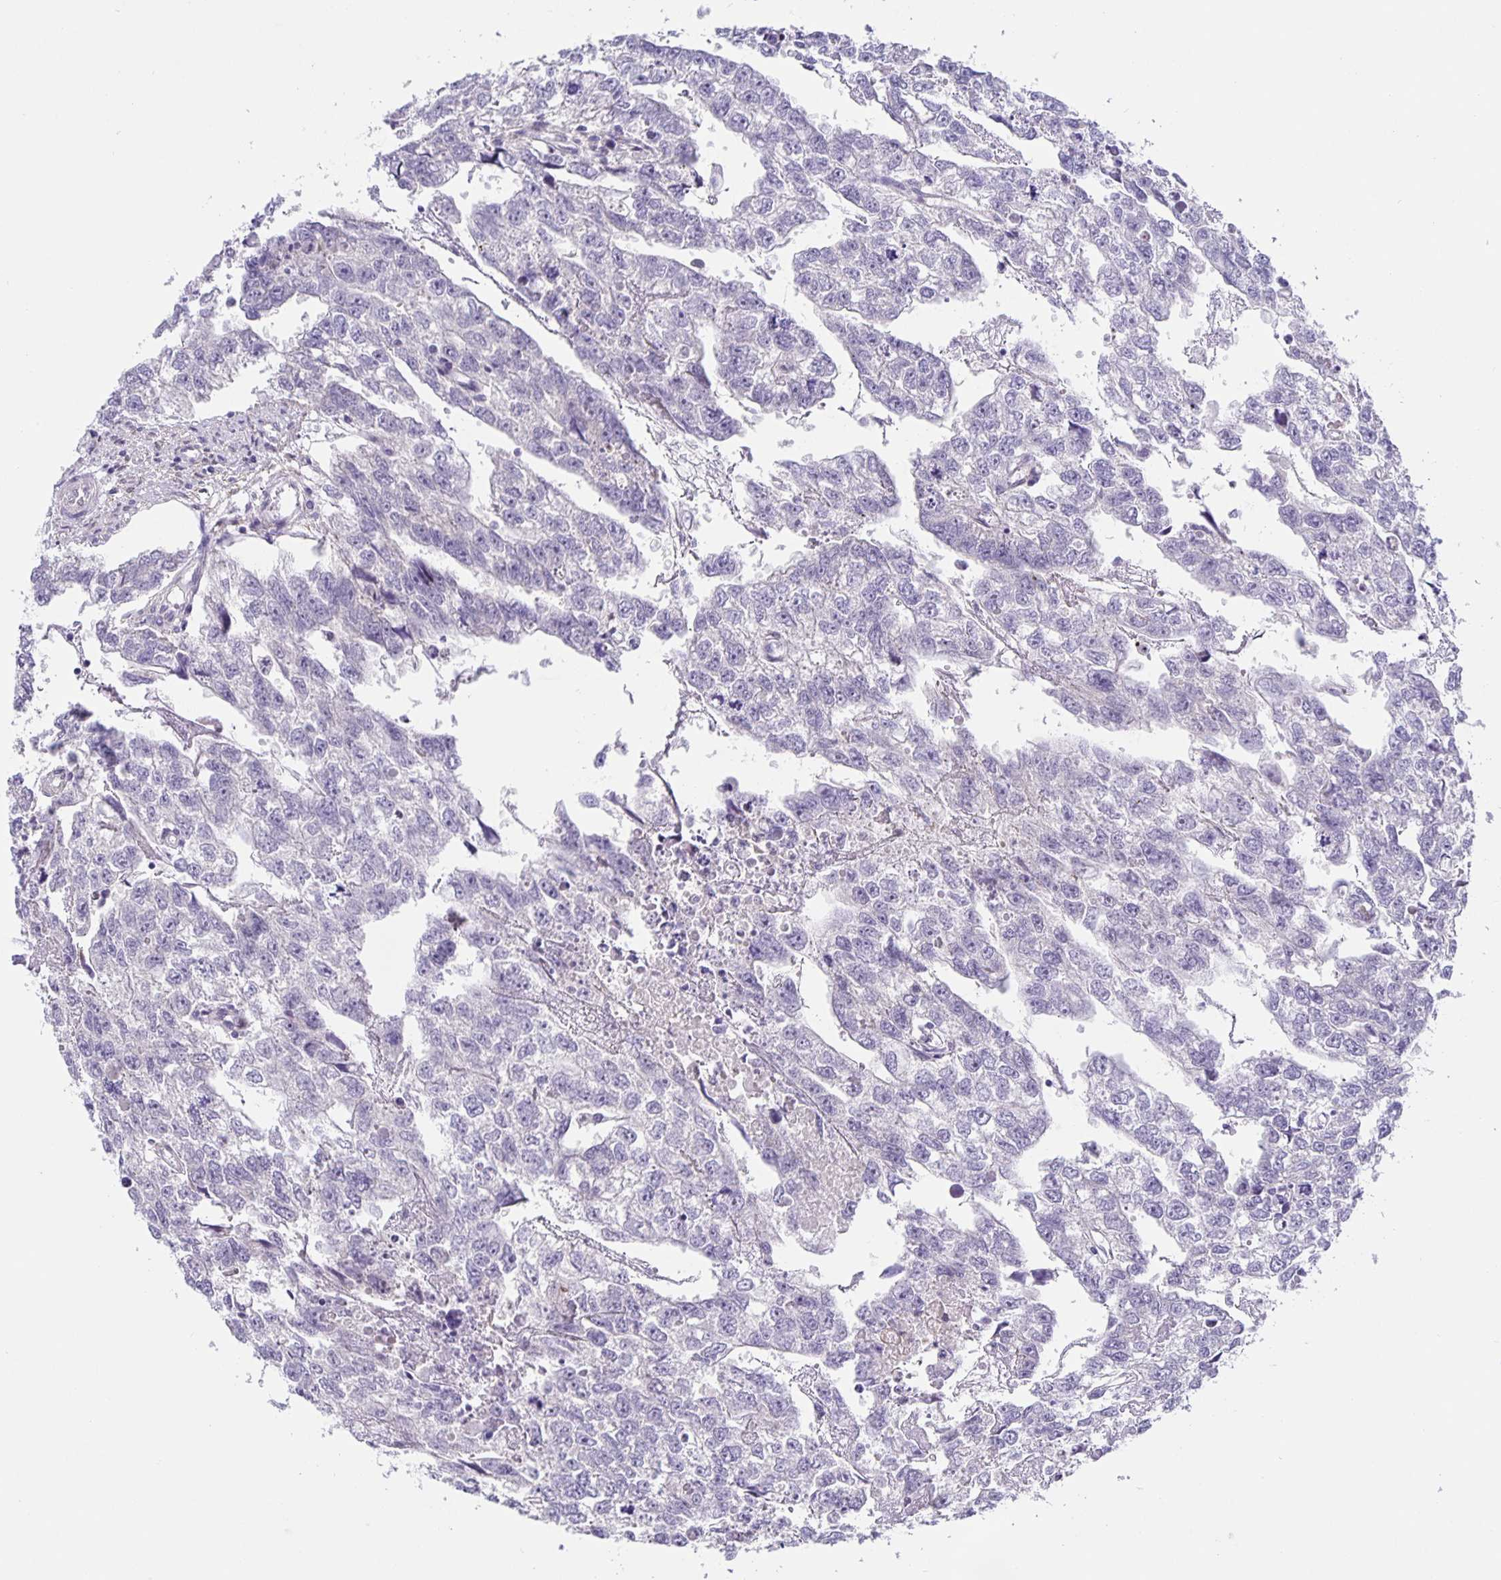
{"staining": {"intensity": "negative", "quantity": "none", "location": "none"}, "tissue": "testis cancer", "cell_type": "Tumor cells", "image_type": "cancer", "snomed": [{"axis": "morphology", "description": "Carcinoma, Embryonal, NOS"}, {"axis": "morphology", "description": "Teratoma, malignant, NOS"}, {"axis": "topography", "description": "Testis"}], "caption": "An immunohistochemistry micrograph of testis embryonal carcinoma is shown. There is no staining in tumor cells of testis embryonal carcinoma.", "gene": "FOSL2", "patient": {"sex": "male", "age": 44}}